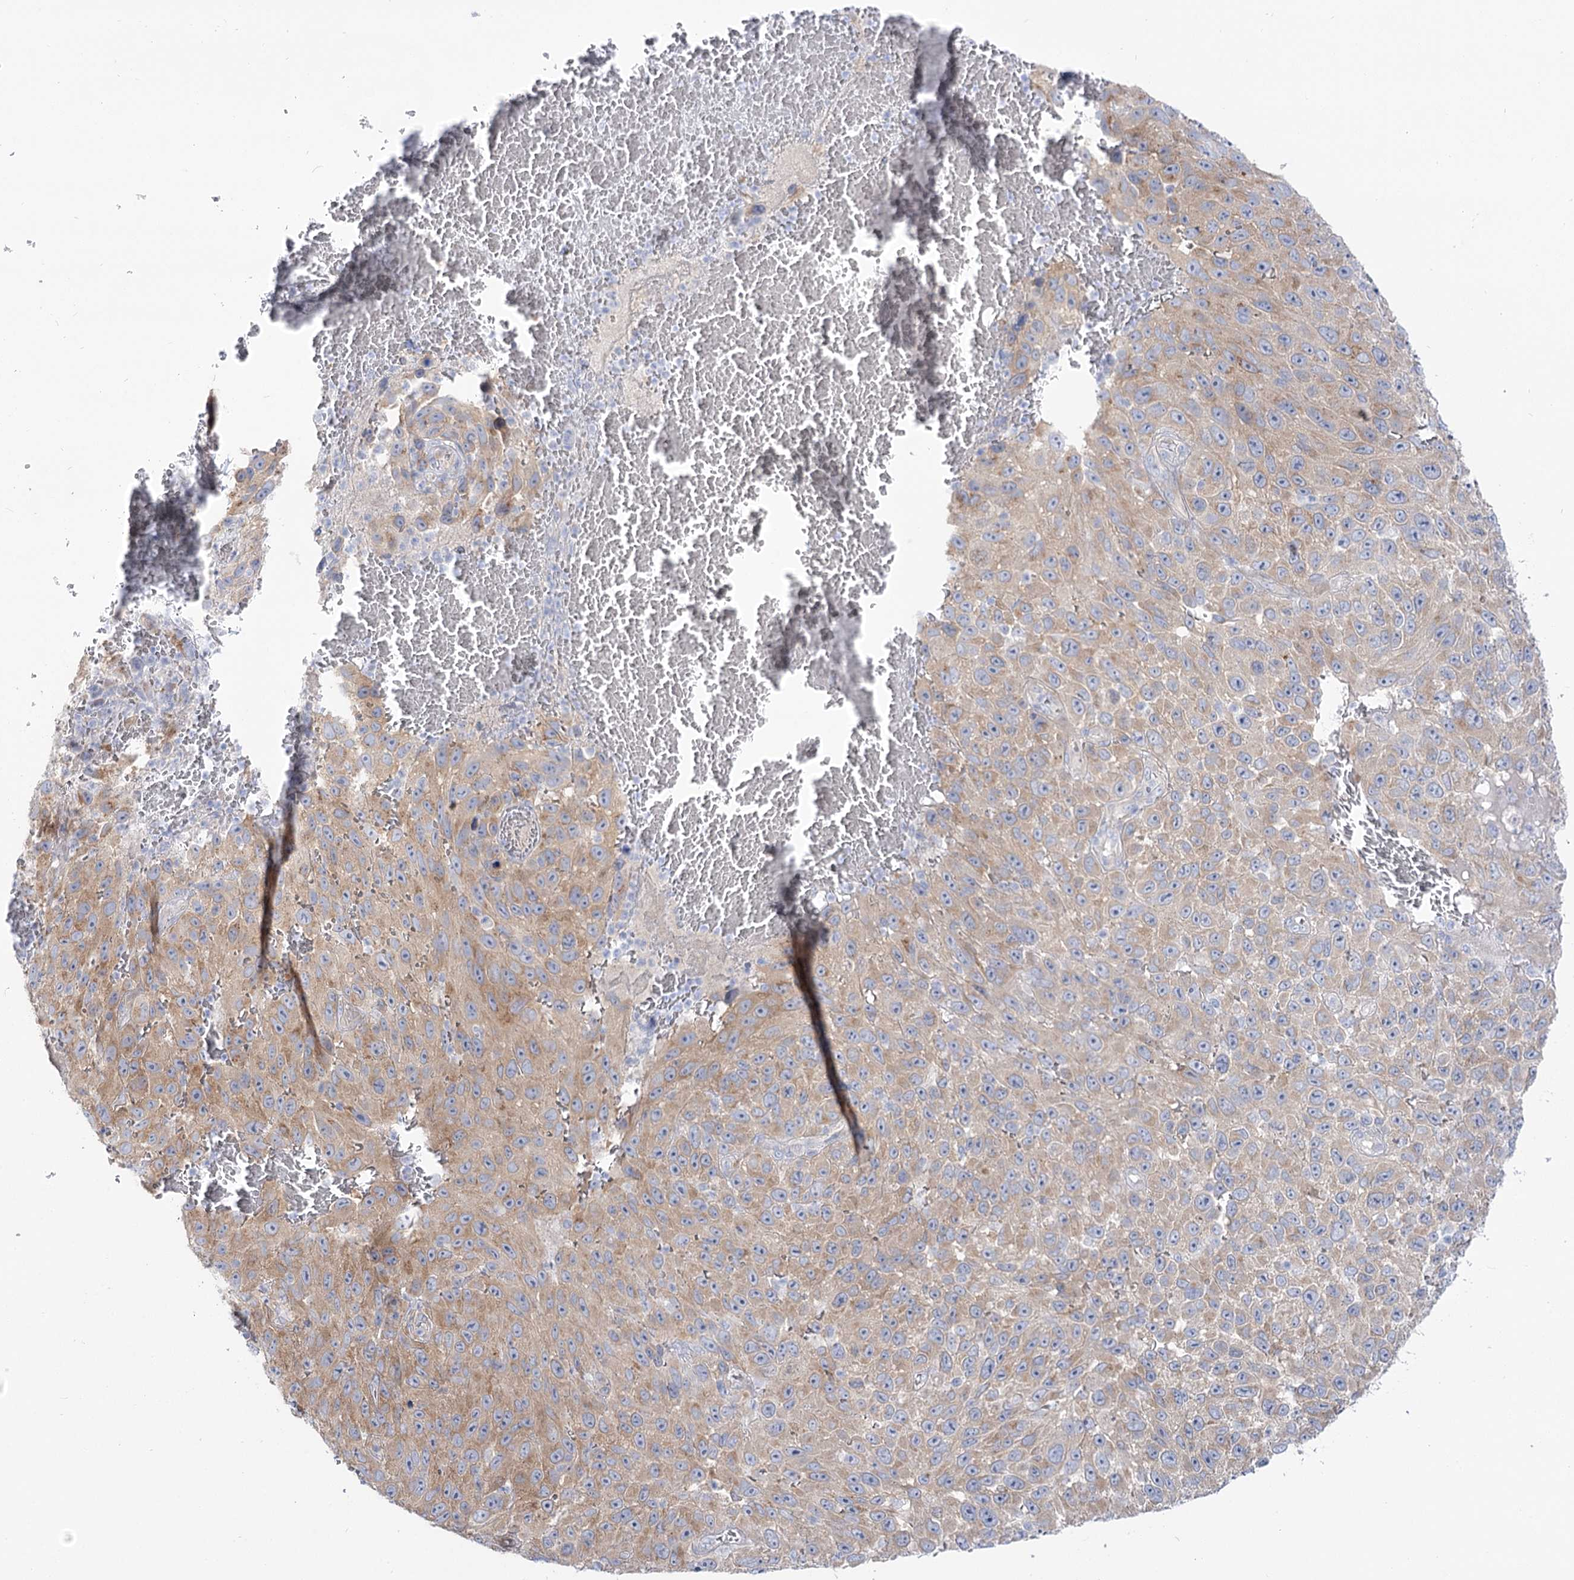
{"staining": {"intensity": "weak", "quantity": ">75%", "location": "cytoplasmic/membranous"}, "tissue": "melanoma", "cell_type": "Tumor cells", "image_type": "cancer", "snomed": [{"axis": "morphology", "description": "Malignant melanoma, NOS"}, {"axis": "topography", "description": "Skin"}], "caption": "Human melanoma stained for a protein (brown) reveals weak cytoplasmic/membranous positive positivity in about >75% of tumor cells.", "gene": "SUOX", "patient": {"sex": "female", "age": 96}}